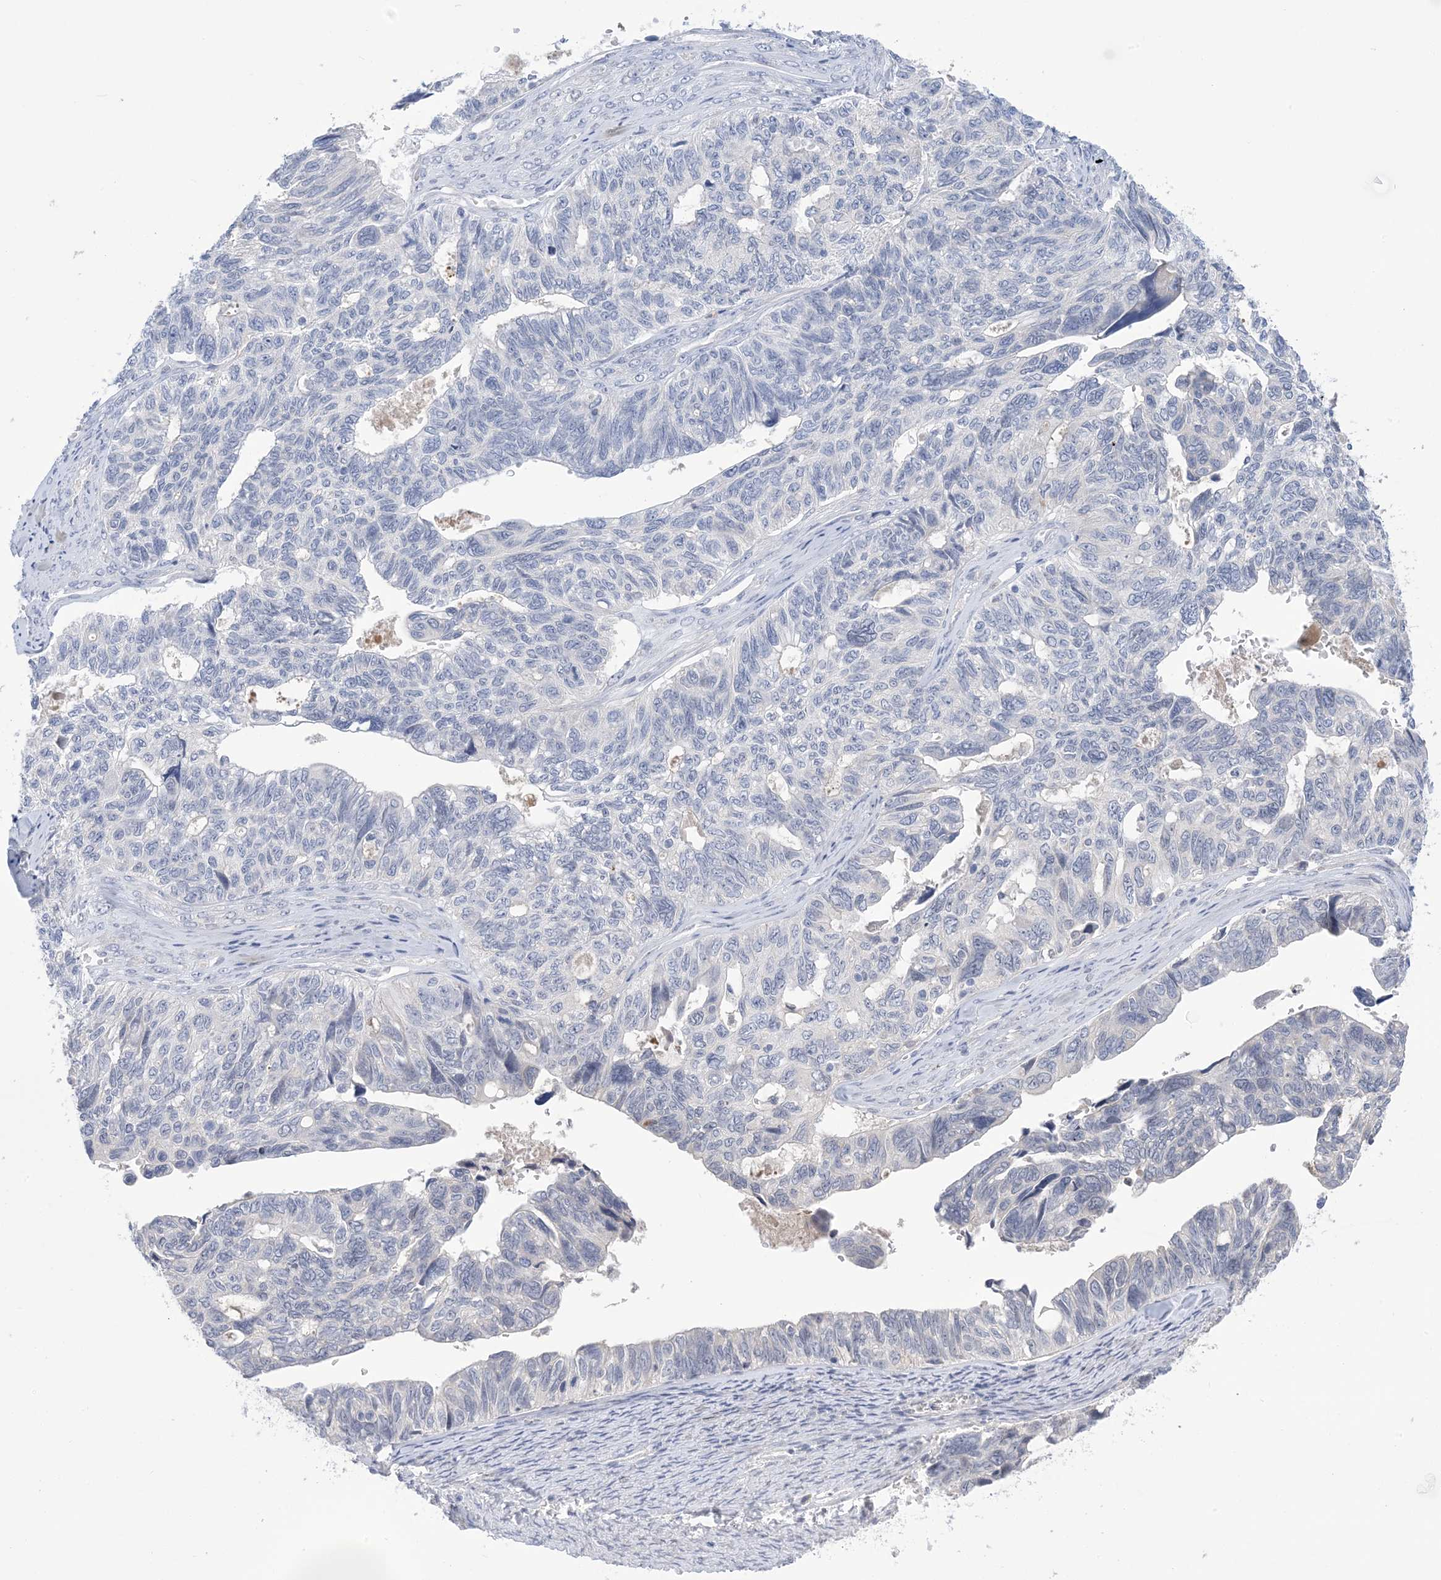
{"staining": {"intensity": "negative", "quantity": "none", "location": "none"}, "tissue": "ovarian cancer", "cell_type": "Tumor cells", "image_type": "cancer", "snomed": [{"axis": "morphology", "description": "Cystadenocarcinoma, serous, NOS"}, {"axis": "topography", "description": "Ovary"}], "caption": "This image is of ovarian serous cystadenocarcinoma stained with IHC to label a protein in brown with the nuclei are counter-stained blue. There is no expression in tumor cells.", "gene": "TTYH1", "patient": {"sex": "female", "age": 79}}